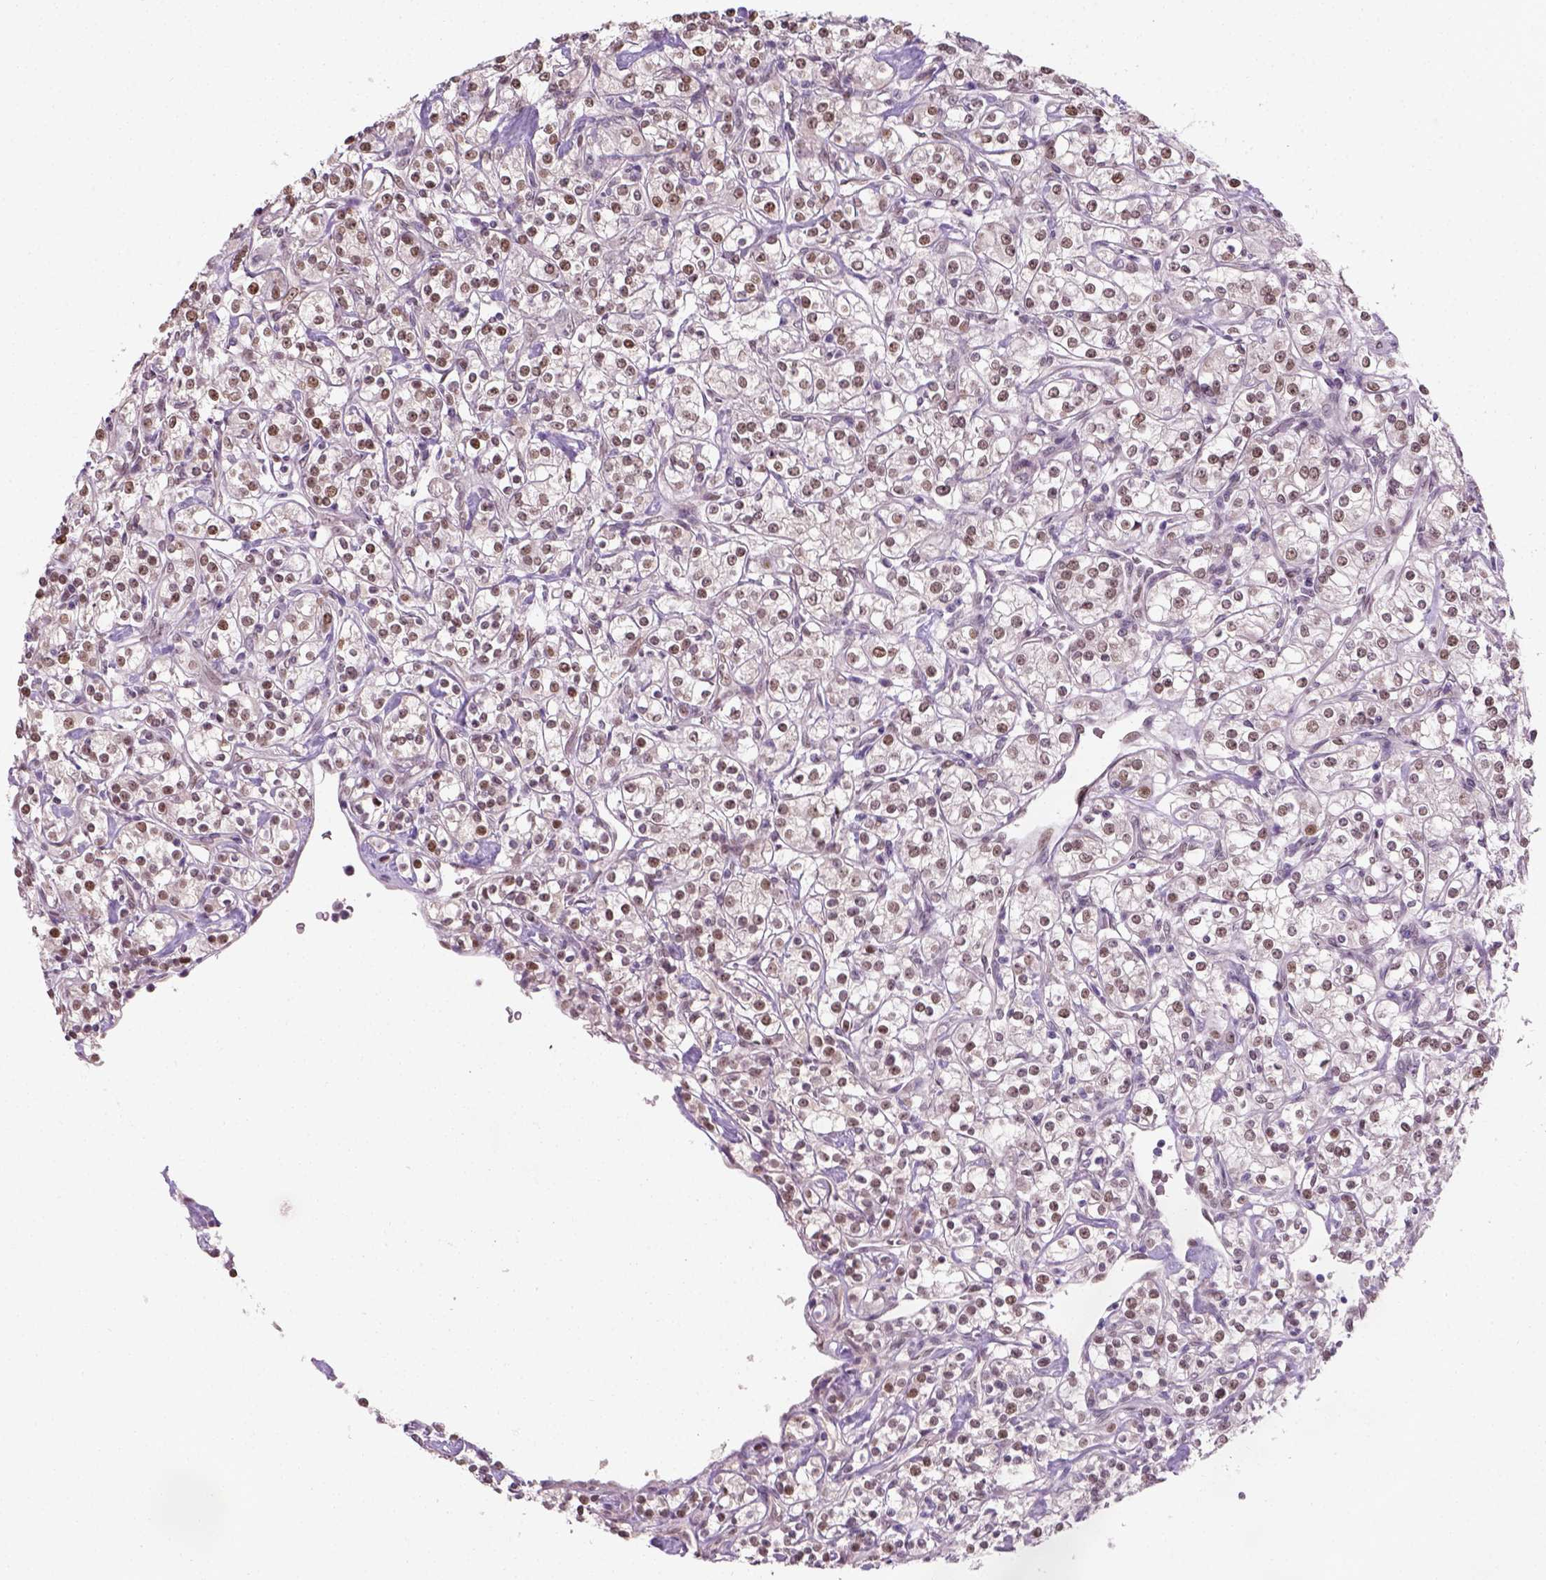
{"staining": {"intensity": "moderate", "quantity": ">75%", "location": "nuclear"}, "tissue": "renal cancer", "cell_type": "Tumor cells", "image_type": "cancer", "snomed": [{"axis": "morphology", "description": "Adenocarcinoma, NOS"}, {"axis": "topography", "description": "Kidney"}], "caption": "About >75% of tumor cells in renal cancer (adenocarcinoma) demonstrate moderate nuclear protein expression as visualized by brown immunohistochemical staining.", "gene": "C1orf112", "patient": {"sex": "male", "age": 77}}